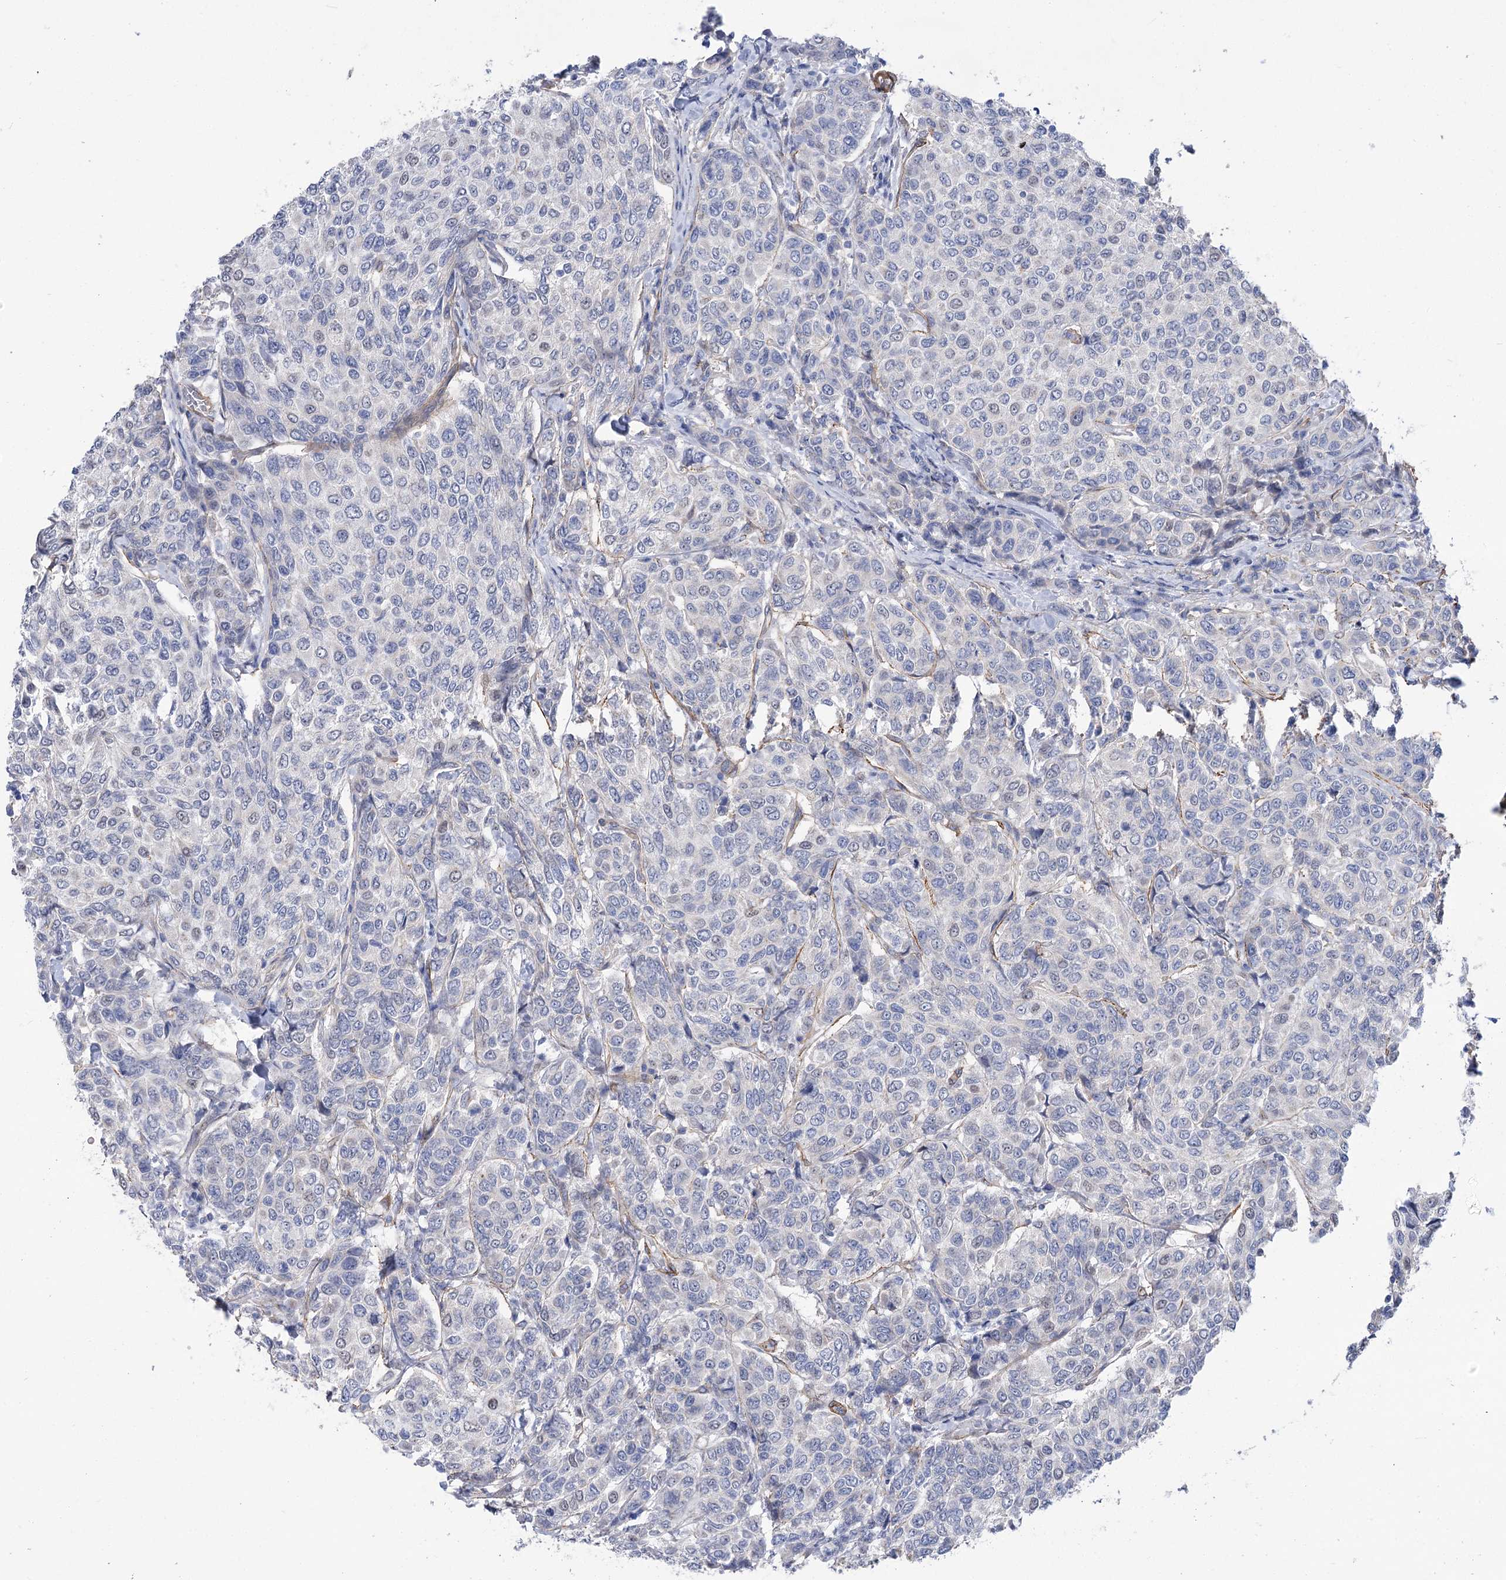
{"staining": {"intensity": "negative", "quantity": "none", "location": "none"}, "tissue": "breast cancer", "cell_type": "Tumor cells", "image_type": "cancer", "snomed": [{"axis": "morphology", "description": "Duct carcinoma"}, {"axis": "topography", "description": "Breast"}], "caption": "The histopathology image exhibits no staining of tumor cells in breast infiltrating ductal carcinoma. Nuclei are stained in blue.", "gene": "WASHC3", "patient": {"sex": "female", "age": 55}}